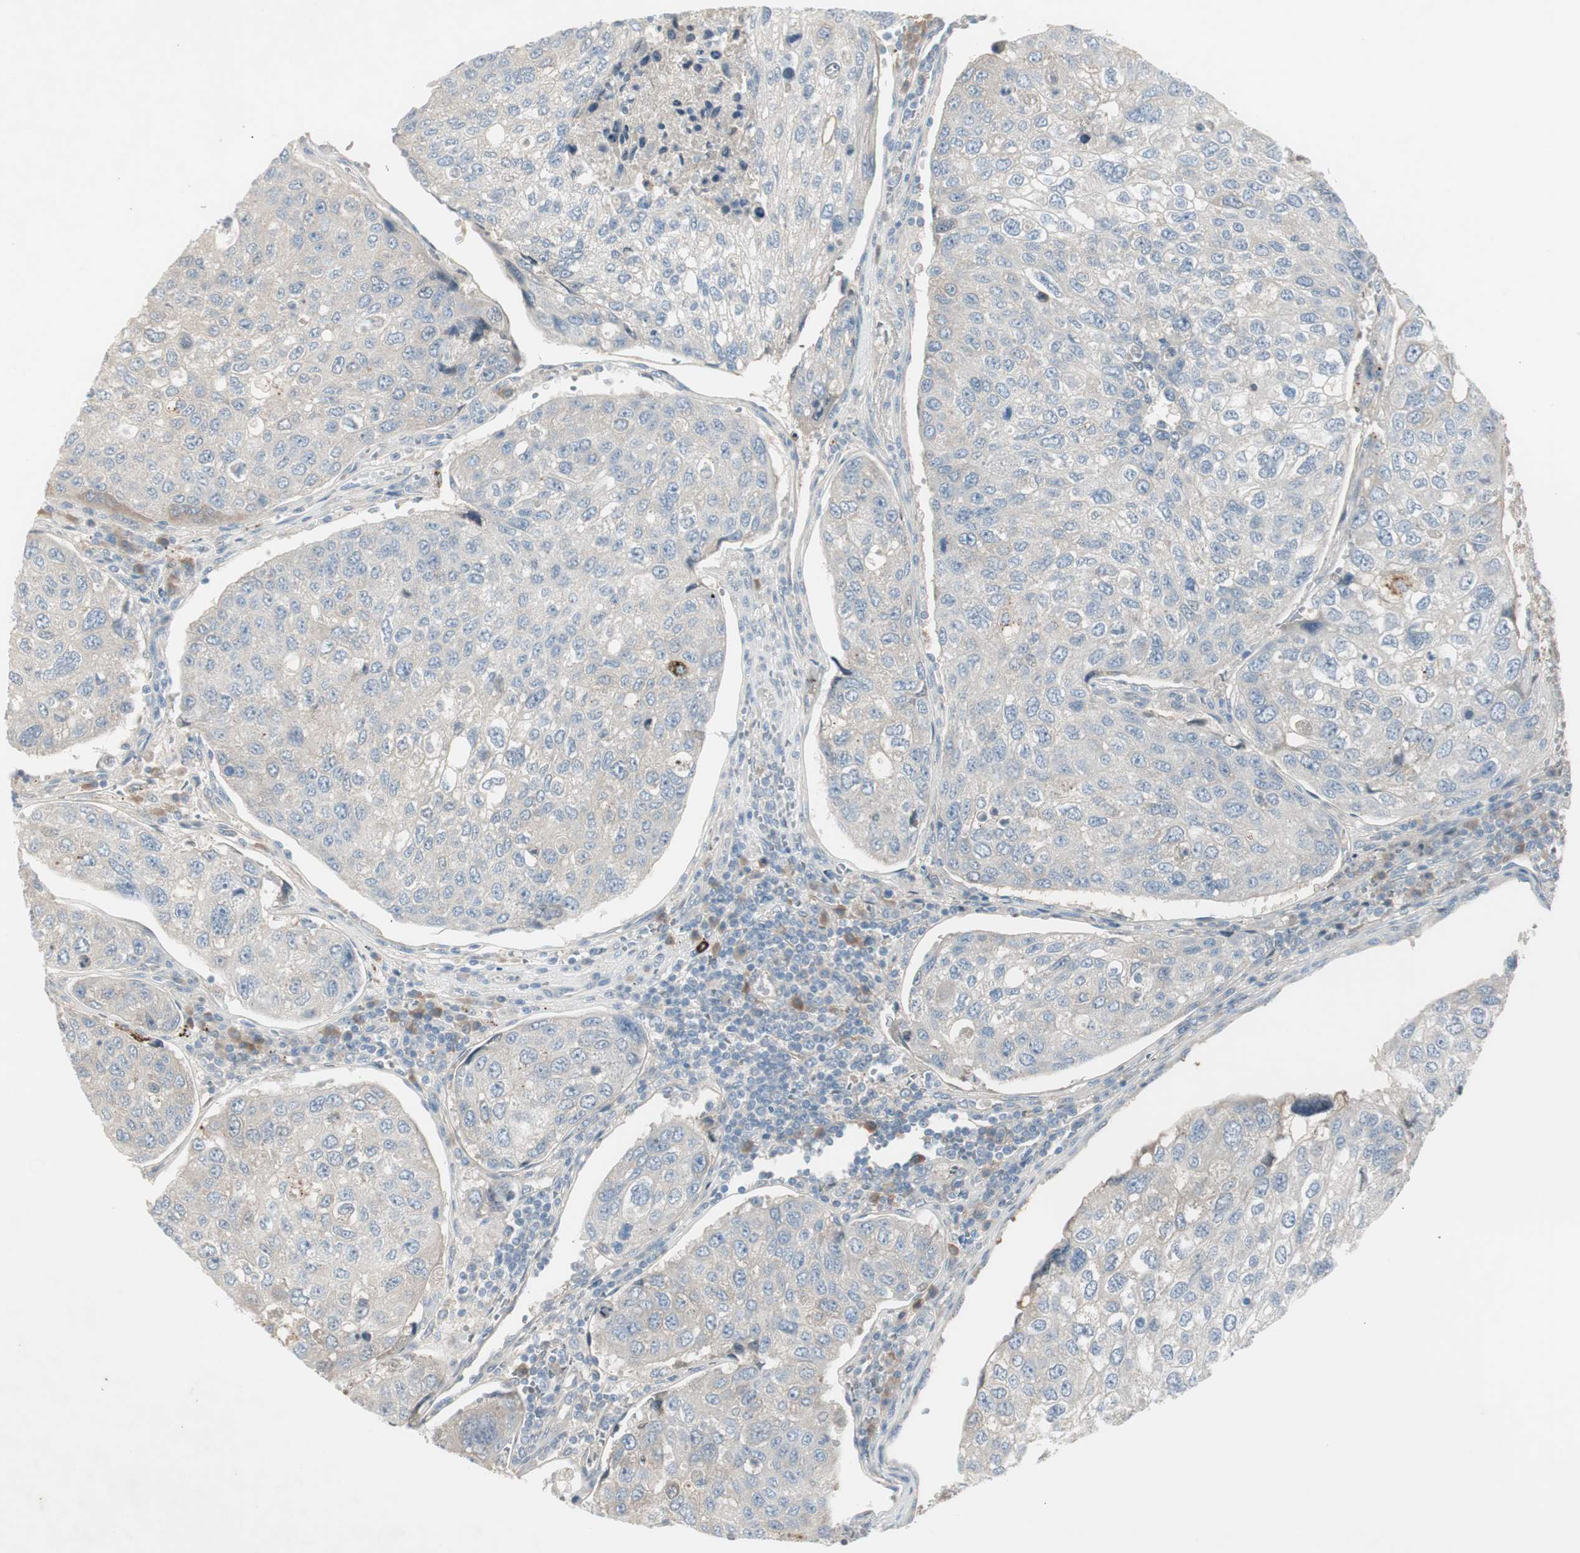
{"staining": {"intensity": "negative", "quantity": "none", "location": "none"}, "tissue": "urothelial cancer", "cell_type": "Tumor cells", "image_type": "cancer", "snomed": [{"axis": "morphology", "description": "Urothelial carcinoma, High grade"}, {"axis": "topography", "description": "Lymph node"}, {"axis": "topography", "description": "Urinary bladder"}], "caption": "This is a photomicrograph of immunohistochemistry (IHC) staining of urothelial carcinoma (high-grade), which shows no positivity in tumor cells.", "gene": "MAPRE3", "patient": {"sex": "male", "age": 51}}